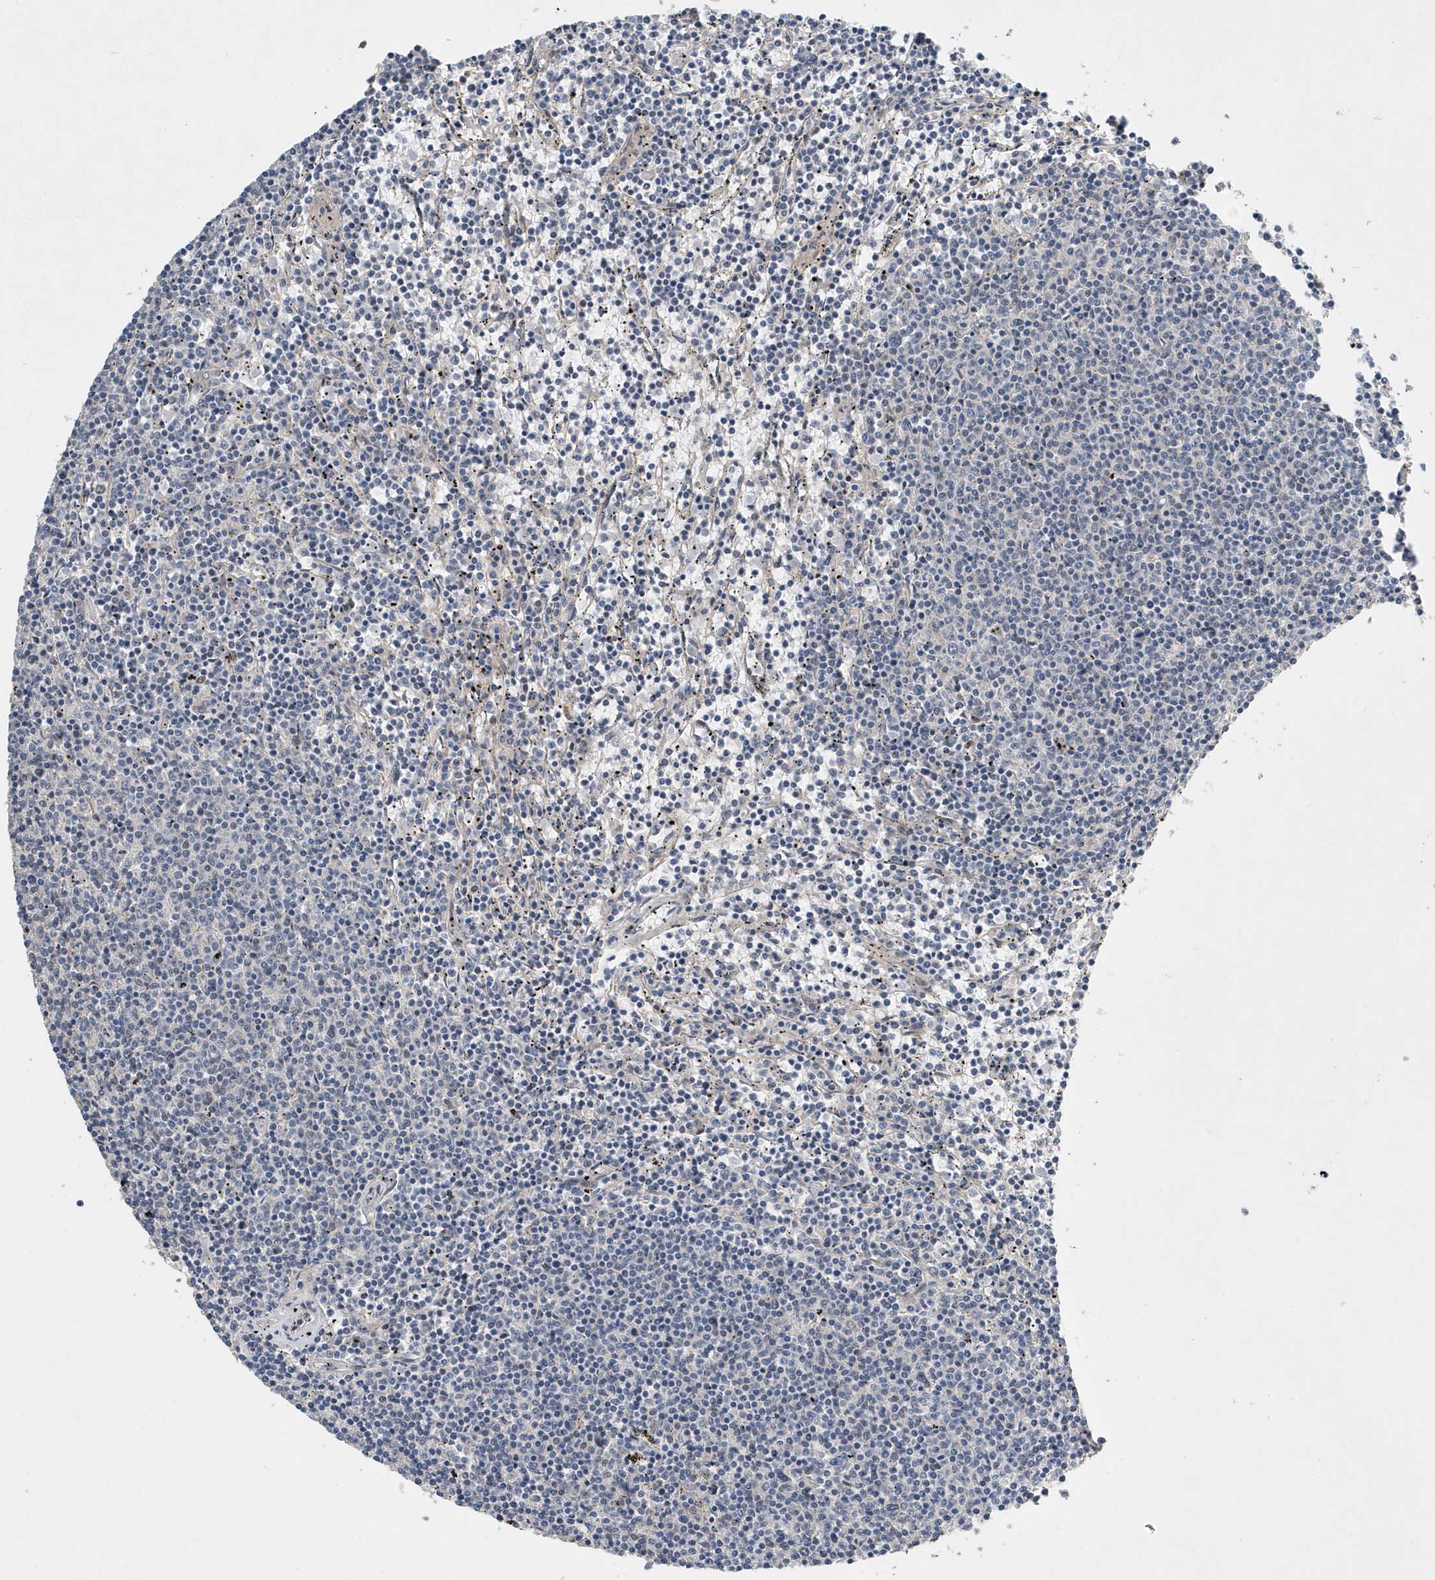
{"staining": {"intensity": "negative", "quantity": "none", "location": "none"}, "tissue": "lymphoma", "cell_type": "Tumor cells", "image_type": "cancer", "snomed": [{"axis": "morphology", "description": "Malignant lymphoma, non-Hodgkin's type, Low grade"}, {"axis": "topography", "description": "Spleen"}], "caption": "The histopathology image demonstrates no significant expression in tumor cells of malignant lymphoma, non-Hodgkin's type (low-grade).", "gene": "FAM217A", "patient": {"sex": "female", "age": 50}}